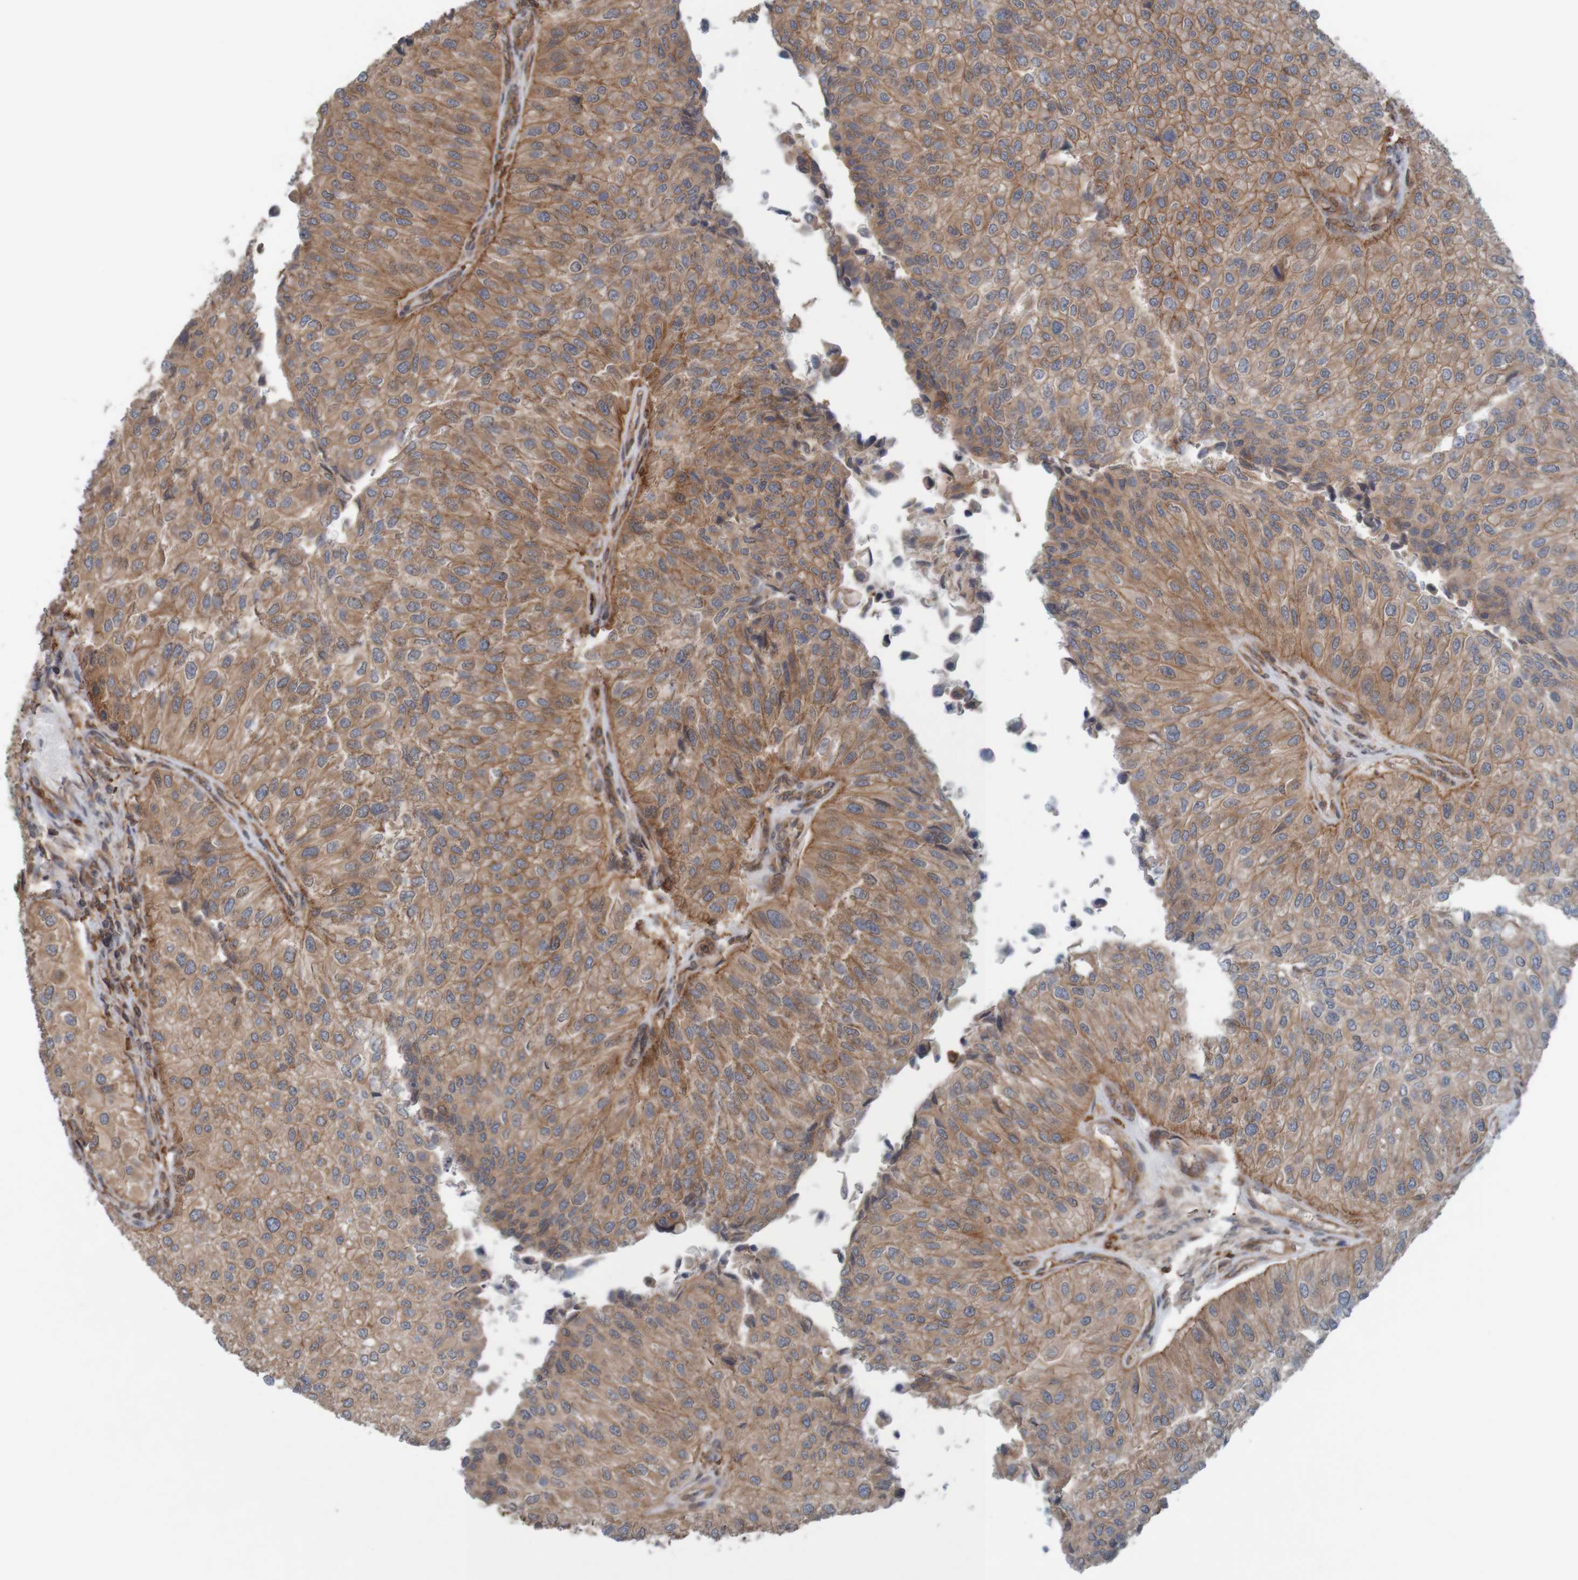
{"staining": {"intensity": "weak", "quantity": ">75%", "location": "cytoplasmic/membranous"}, "tissue": "urothelial cancer", "cell_type": "Tumor cells", "image_type": "cancer", "snomed": [{"axis": "morphology", "description": "Urothelial carcinoma, High grade"}, {"axis": "topography", "description": "Kidney"}, {"axis": "topography", "description": "Urinary bladder"}], "caption": "This is a micrograph of immunohistochemistry staining of urothelial carcinoma (high-grade), which shows weak expression in the cytoplasmic/membranous of tumor cells.", "gene": "ARHGEF11", "patient": {"sex": "male", "age": 77}}